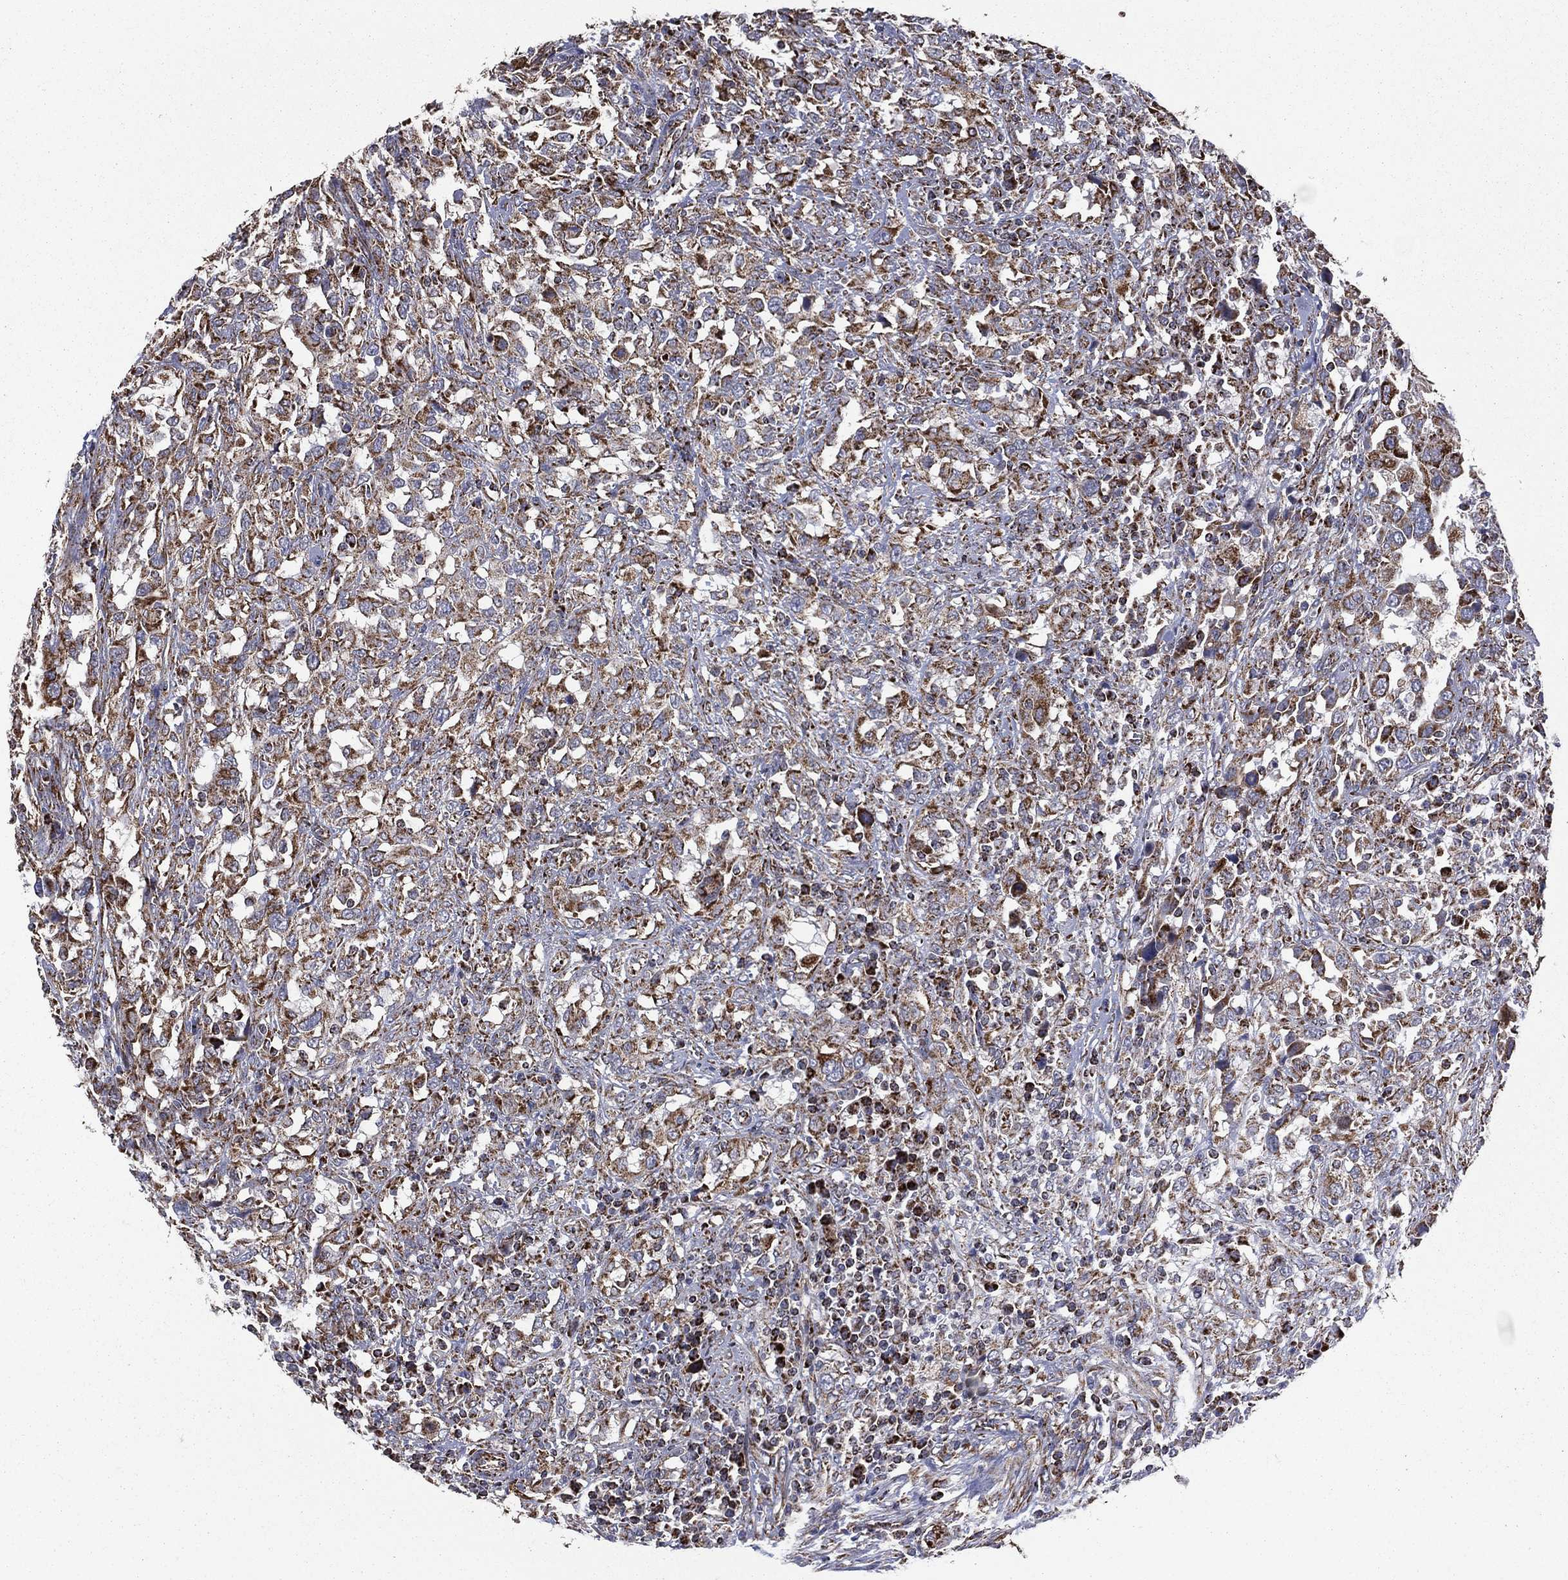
{"staining": {"intensity": "strong", "quantity": ">75%", "location": "cytoplasmic/membranous"}, "tissue": "urothelial cancer", "cell_type": "Tumor cells", "image_type": "cancer", "snomed": [{"axis": "morphology", "description": "Urothelial carcinoma, NOS"}, {"axis": "morphology", "description": "Urothelial carcinoma, High grade"}, {"axis": "topography", "description": "Urinary bladder"}], "caption": "Urothelial cancer stained with immunohistochemistry displays strong cytoplasmic/membranous positivity in approximately >75% of tumor cells. The staining is performed using DAB brown chromogen to label protein expression. The nuclei are counter-stained blue using hematoxylin.", "gene": "GOT2", "patient": {"sex": "female", "age": 64}}